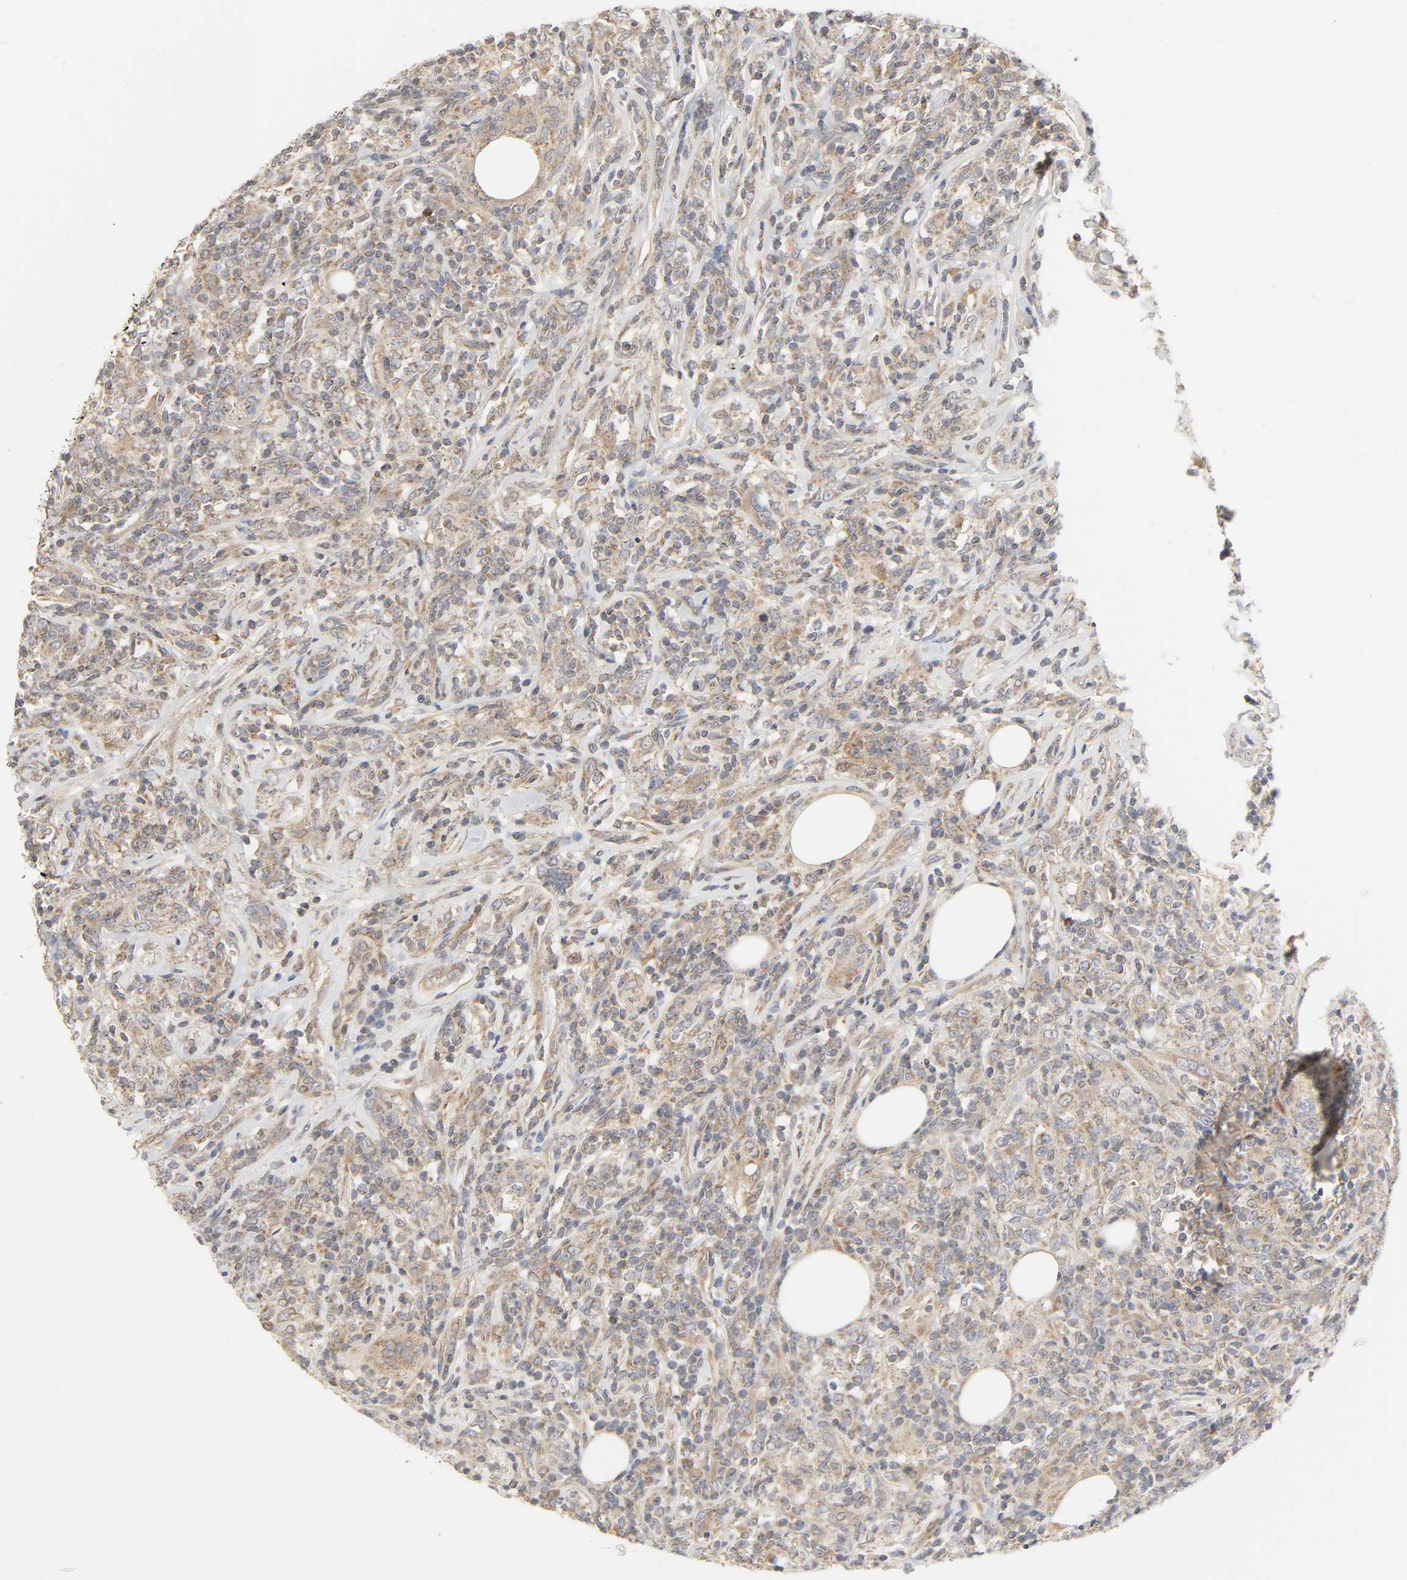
{"staining": {"intensity": "weak", "quantity": ">75%", "location": "cytoplasmic/membranous"}, "tissue": "lymphoma", "cell_type": "Tumor cells", "image_type": "cancer", "snomed": [{"axis": "morphology", "description": "Malignant lymphoma, non-Hodgkin's type, High grade"}, {"axis": "topography", "description": "Lymph node"}], "caption": "Protein expression analysis of lymphoma exhibits weak cytoplasmic/membranous positivity in about >75% of tumor cells.", "gene": "CLEC4E", "patient": {"sex": "female", "age": 84}}